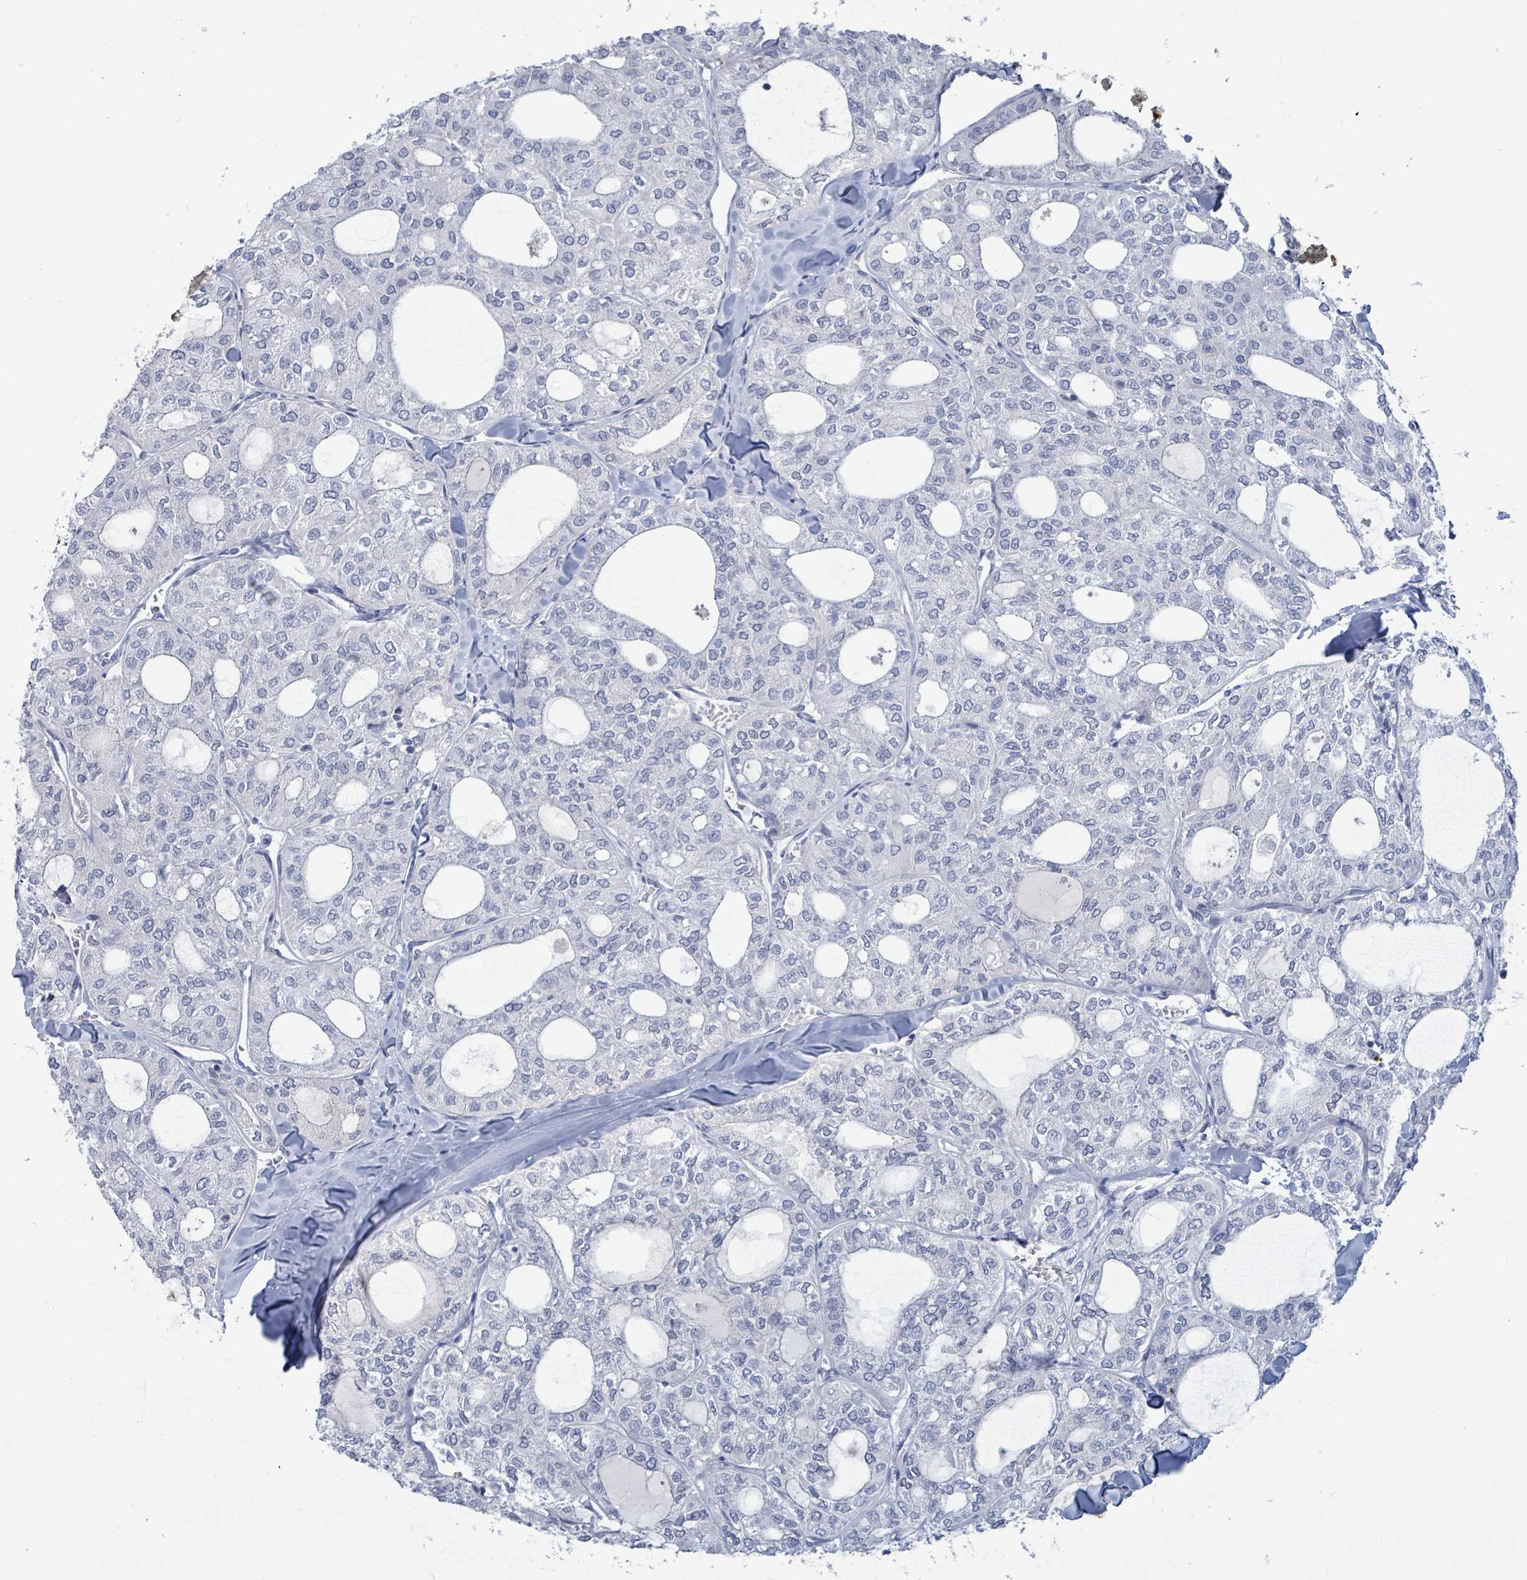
{"staining": {"intensity": "negative", "quantity": "none", "location": "none"}, "tissue": "thyroid cancer", "cell_type": "Tumor cells", "image_type": "cancer", "snomed": [{"axis": "morphology", "description": "Follicular adenoma carcinoma, NOS"}, {"axis": "topography", "description": "Thyroid gland"}], "caption": "Image shows no significant protein expression in tumor cells of follicular adenoma carcinoma (thyroid).", "gene": "NTN3", "patient": {"sex": "male", "age": 75}}